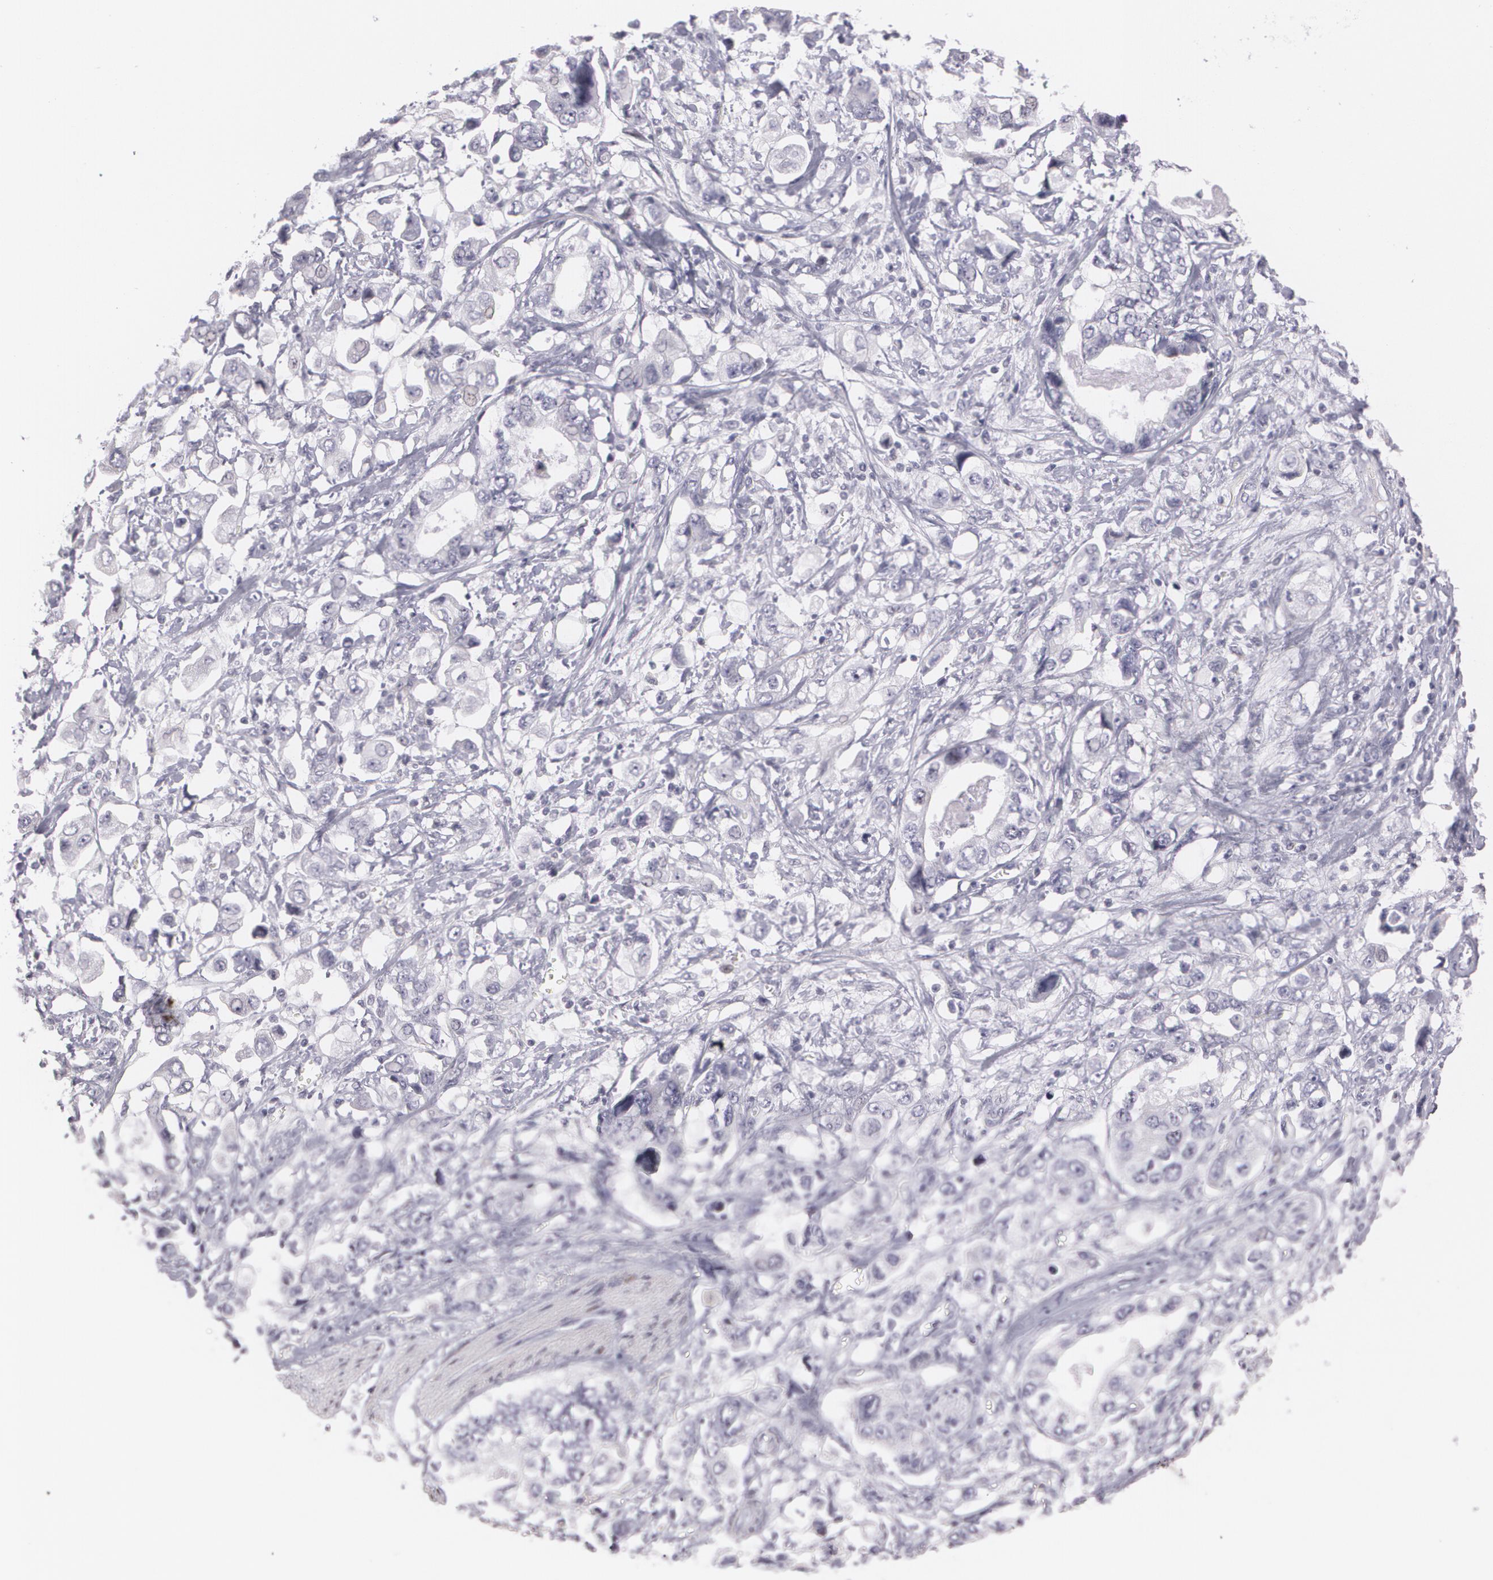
{"staining": {"intensity": "negative", "quantity": "none", "location": "none"}, "tissue": "stomach cancer", "cell_type": "Tumor cells", "image_type": "cancer", "snomed": [{"axis": "morphology", "description": "Adenocarcinoma, NOS"}, {"axis": "topography", "description": "Pancreas"}, {"axis": "topography", "description": "Stomach, upper"}], "caption": "Tumor cells show no significant protein staining in adenocarcinoma (stomach).", "gene": "ZBTB16", "patient": {"sex": "male", "age": 77}}